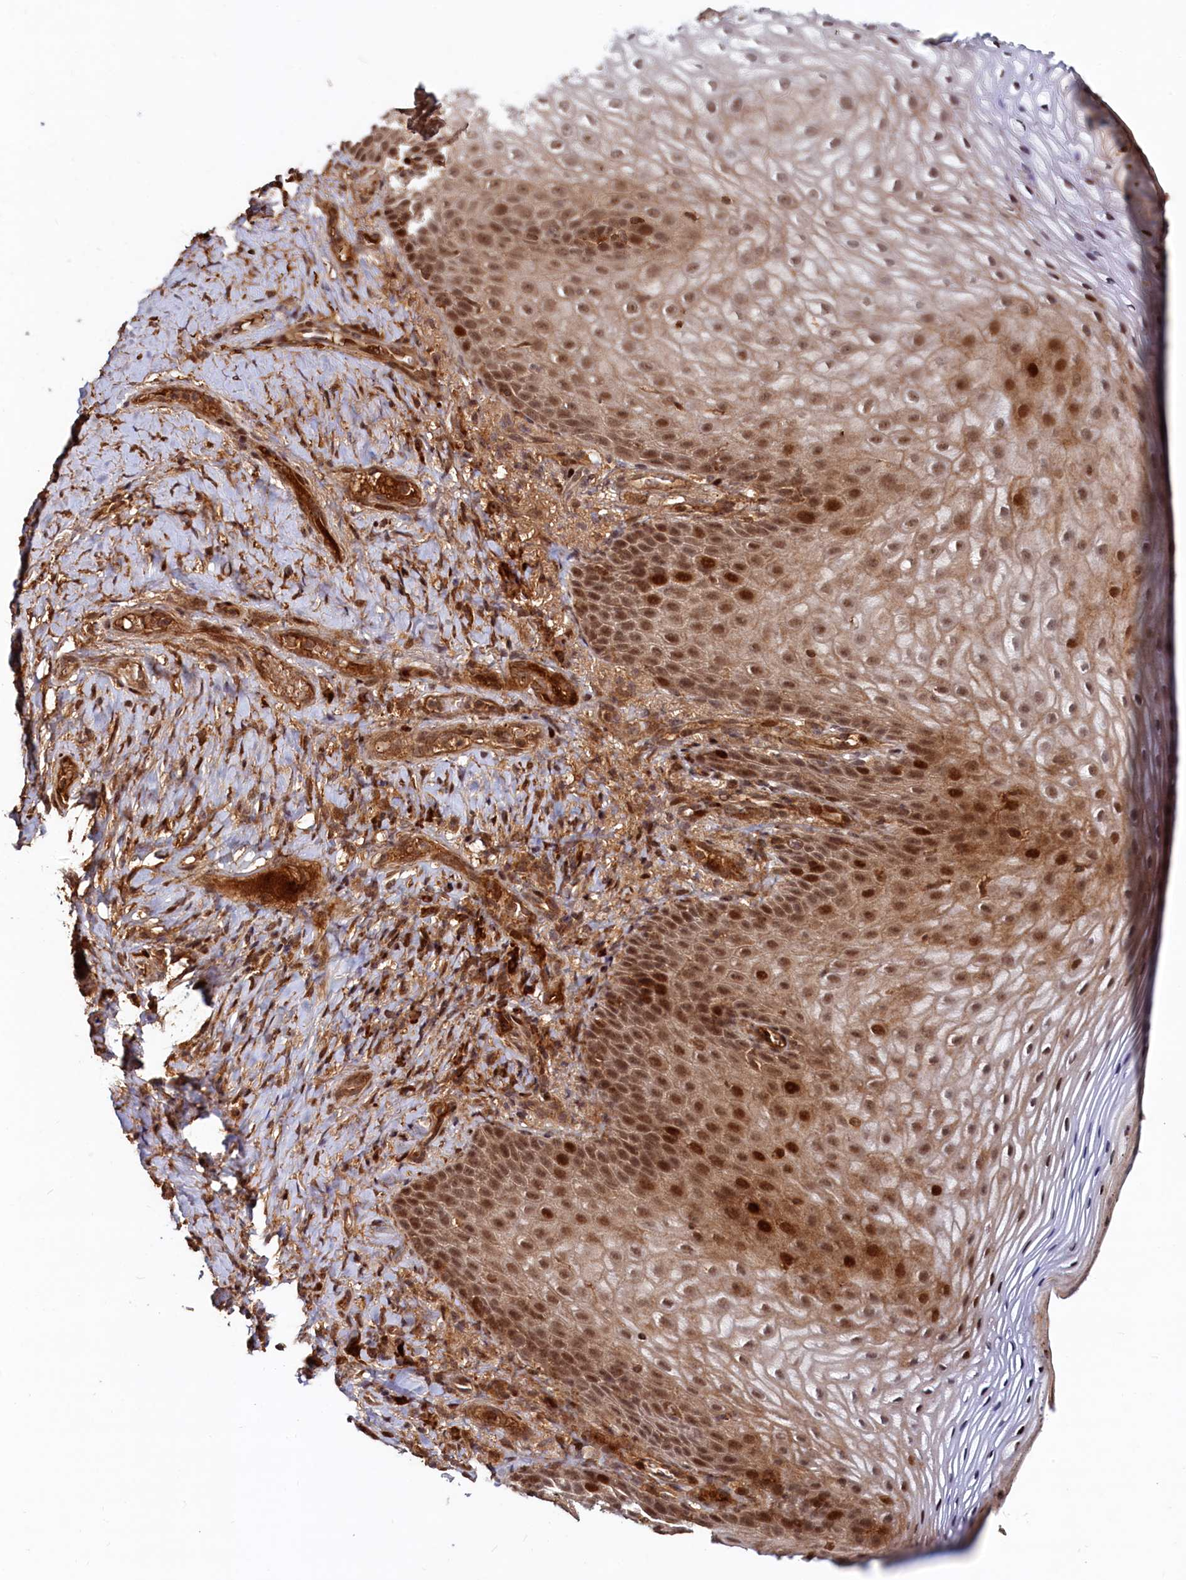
{"staining": {"intensity": "moderate", "quantity": ">75%", "location": "nuclear"}, "tissue": "vagina", "cell_type": "Squamous epithelial cells", "image_type": "normal", "snomed": [{"axis": "morphology", "description": "Normal tissue, NOS"}, {"axis": "topography", "description": "Vagina"}], "caption": "Protein analysis of unremarkable vagina demonstrates moderate nuclear positivity in approximately >75% of squamous epithelial cells. Nuclei are stained in blue.", "gene": "TRAPPC4", "patient": {"sex": "female", "age": 60}}